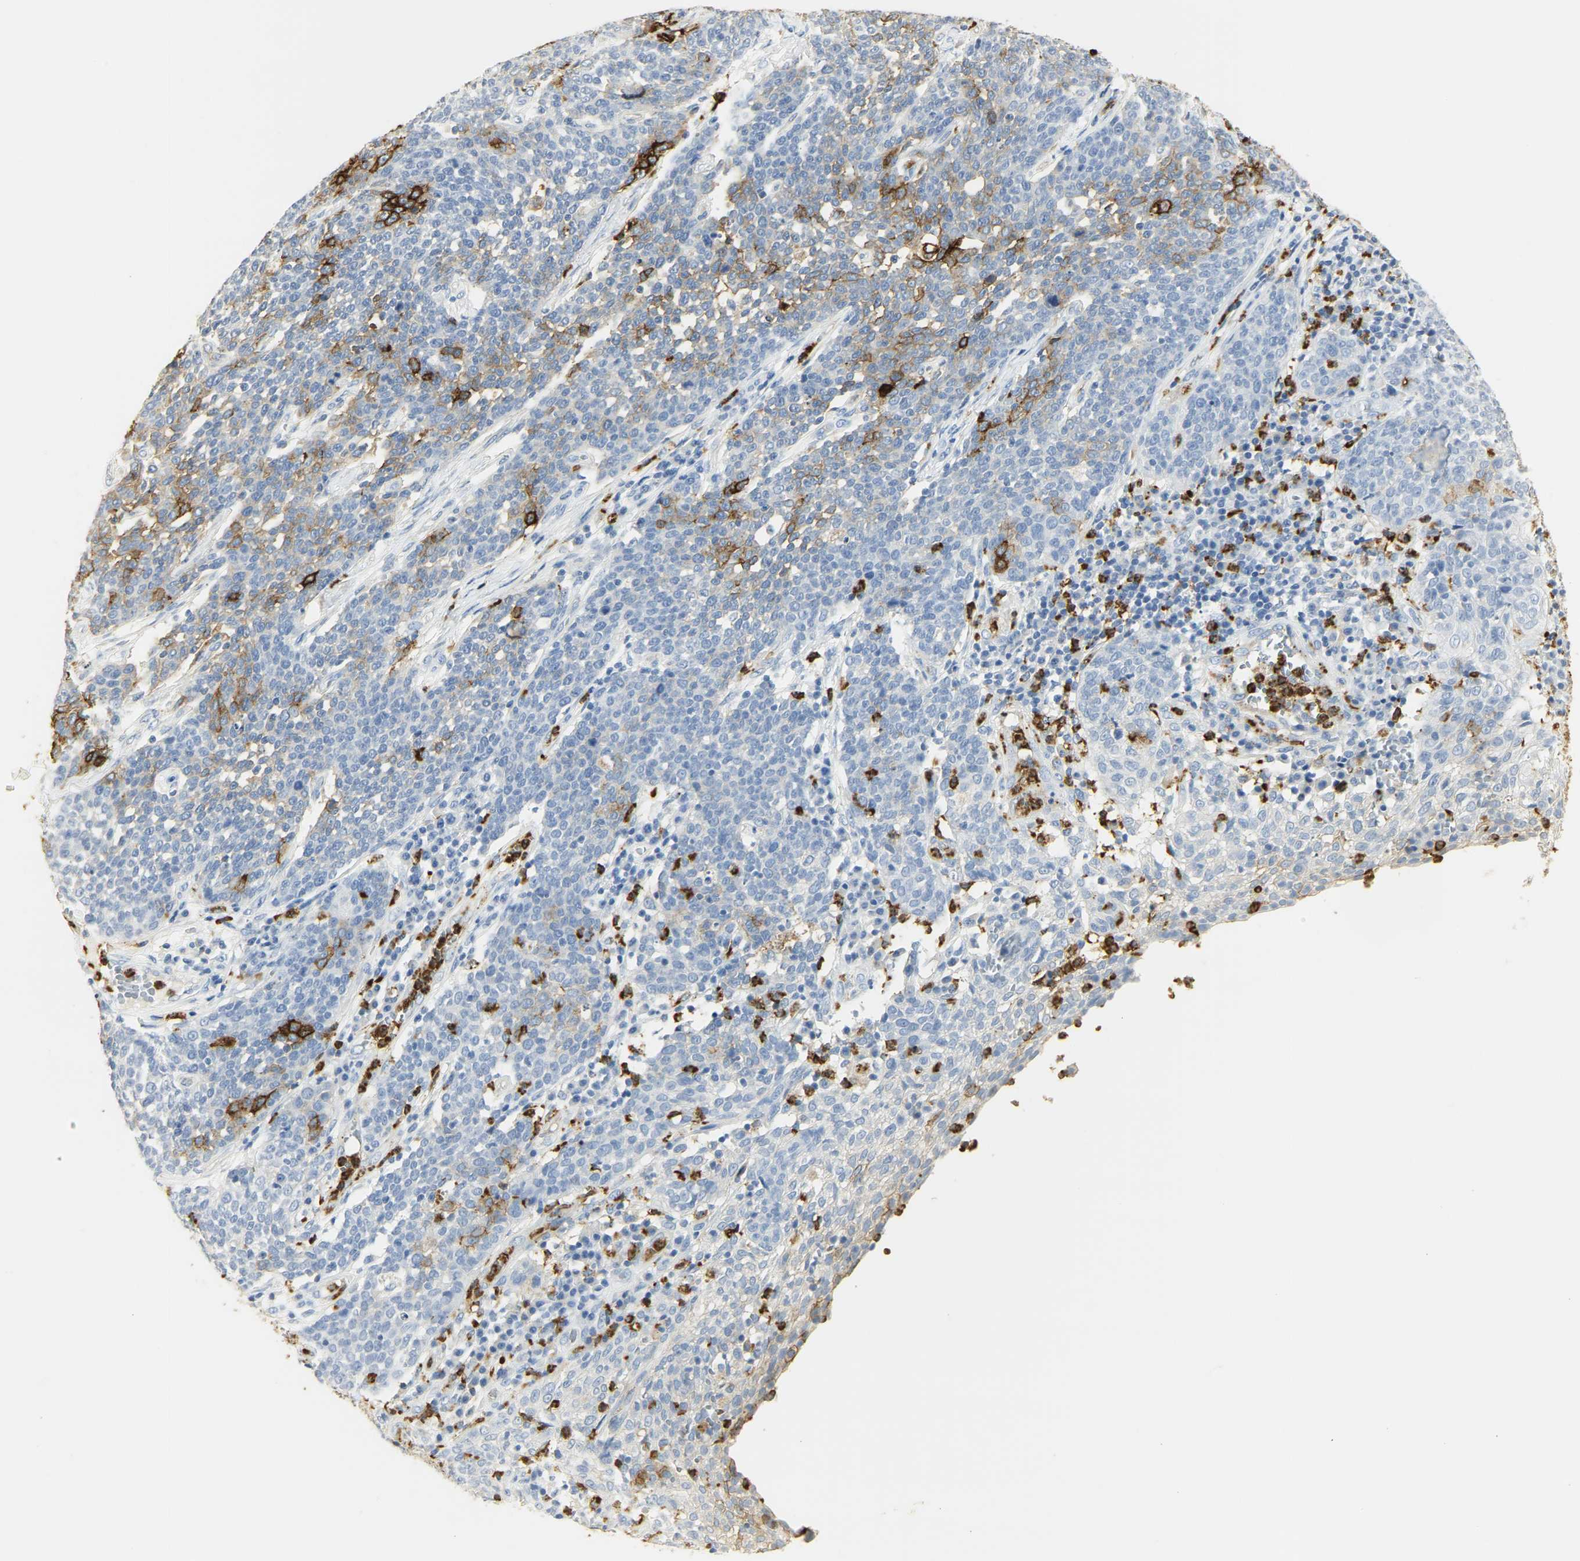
{"staining": {"intensity": "strong", "quantity": "25%-75%", "location": "cytoplasmic/membranous"}, "tissue": "cervical cancer", "cell_type": "Tumor cells", "image_type": "cancer", "snomed": [{"axis": "morphology", "description": "Squamous cell carcinoma, NOS"}, {"axis": "topography", "description": "Cervix"}], "caption": "This photomicrograph exhibits immunohistochemistry (IHC) staining of human cervical cancer, with high strong cytoplasmic/membranous staining in about 25%-75% of tumor cells.", "gene": "CEACAM5", "patient": {"sex": "female", "age": 34}}